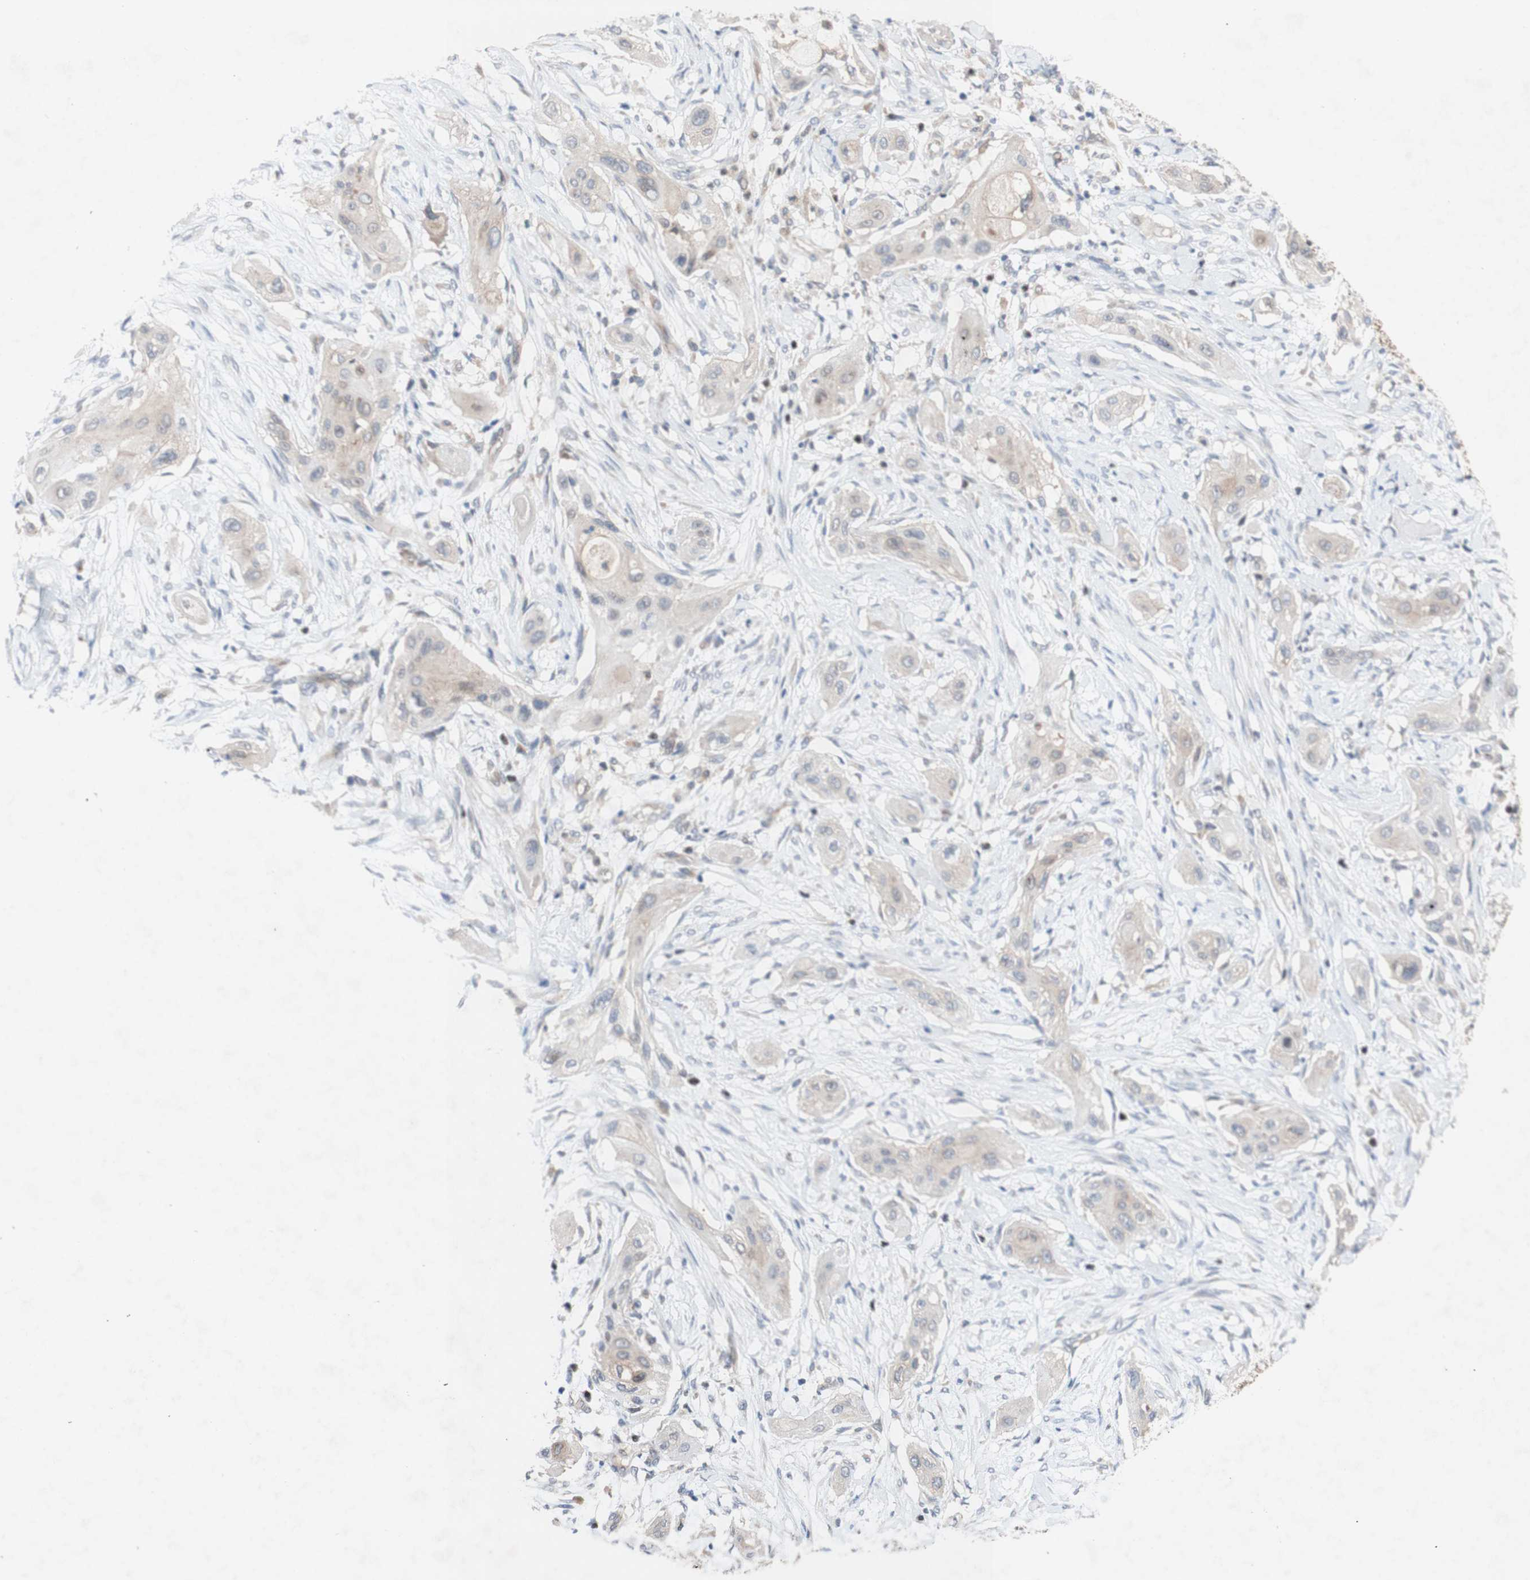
{"staining": {"intensity": "weak", "quantity": ">75%", "location": "cytoplasmic/membranous"}, "tissue": "lung cancer", "cell_type": "Tumor cells", "image_type": "cancer", "snomed": [{"axis": "morphology", "description": "Squamous cell carcinoma, NOS"}, {"axis": "topography", "description": "Lung"}], "caption": "Immunohistochemistry (IHC) of lung squamous cell carcinoma displays low levels of weak cytoplasmic/membranous expression in about >75% of tumor cells.", "gene": "PDGFB", "patient": {"sex": "female", "age": 47}}